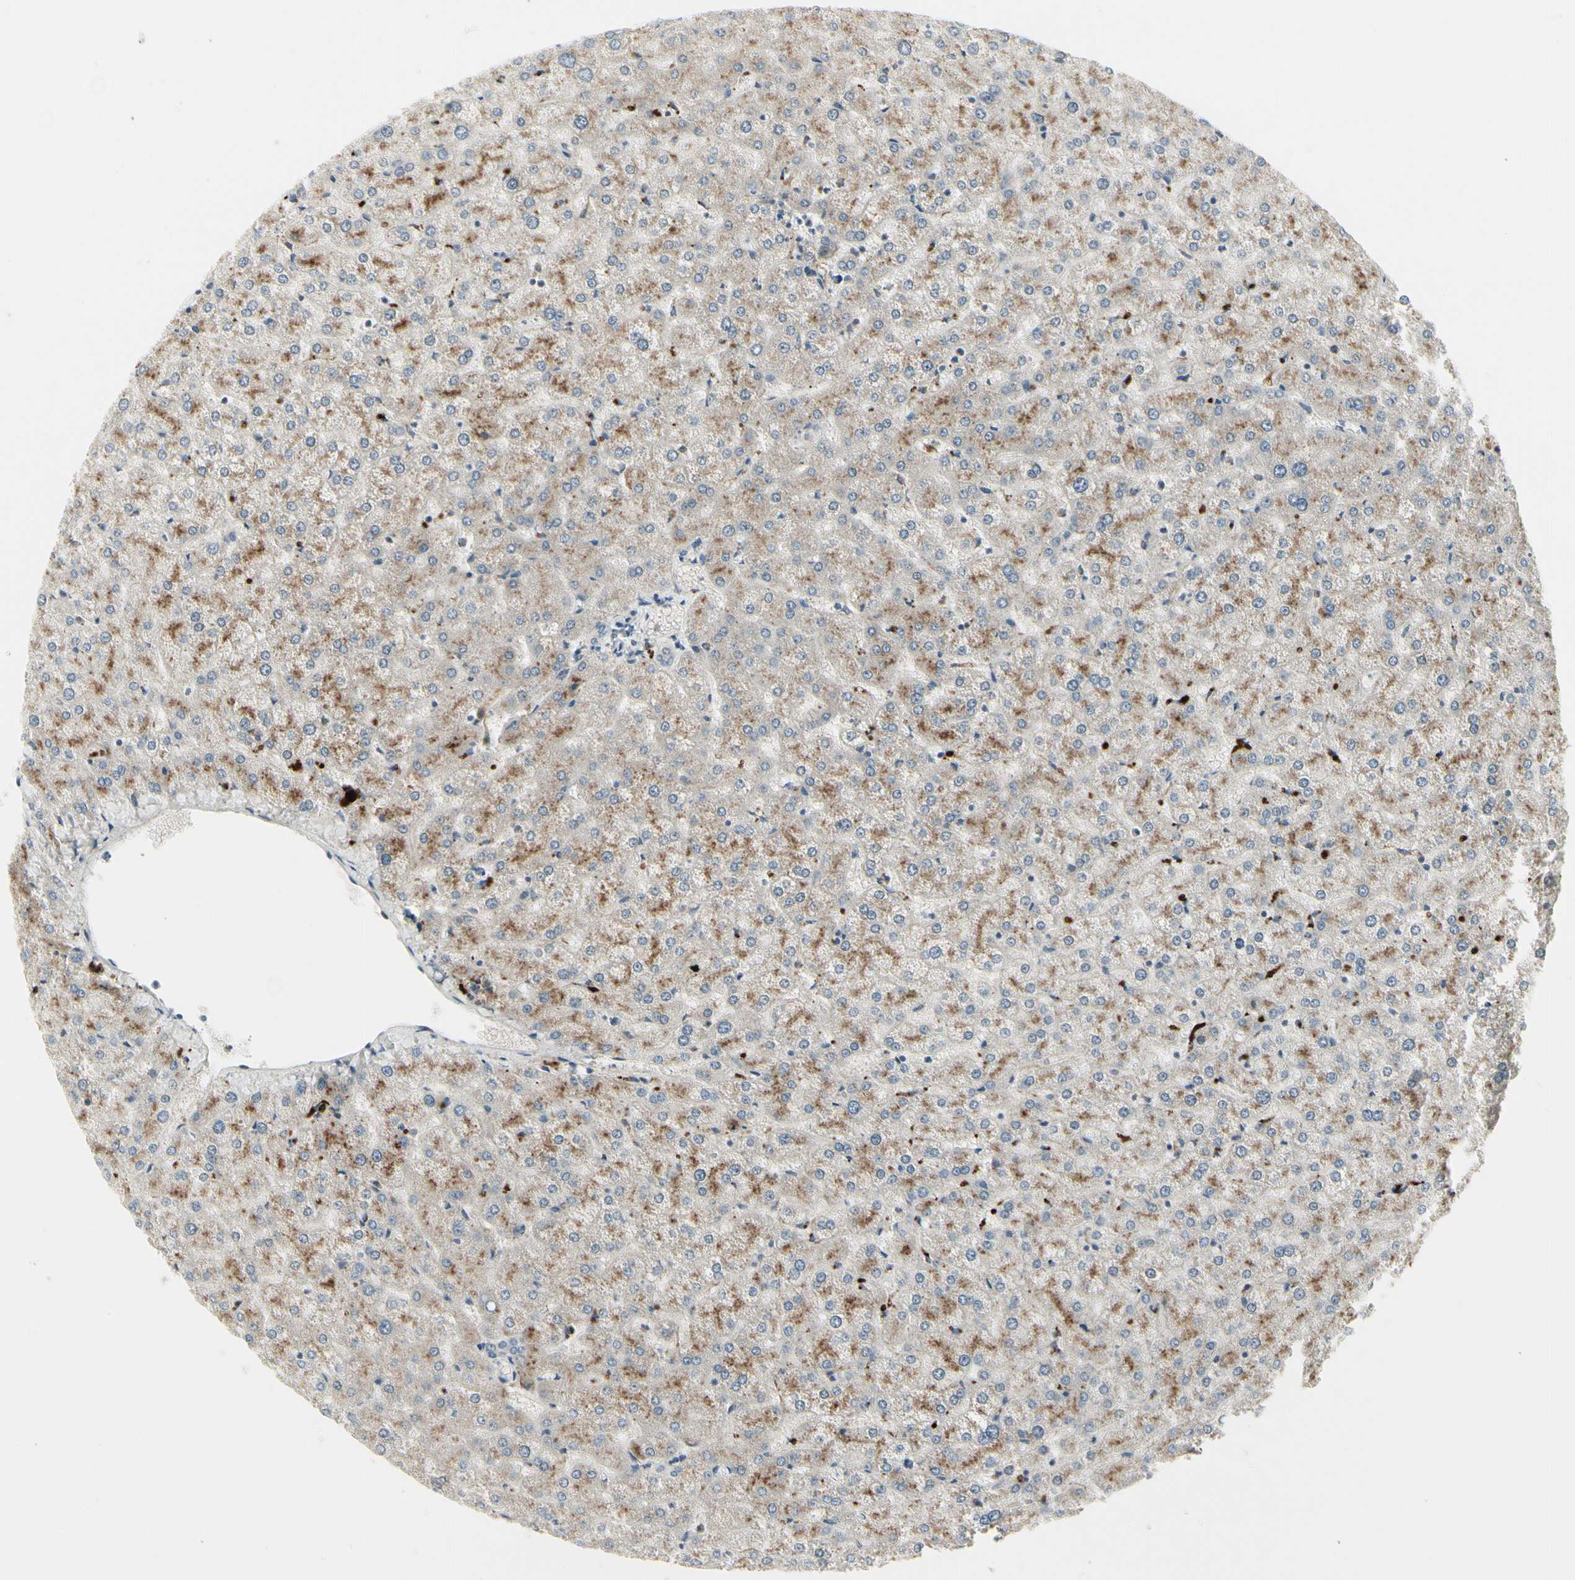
{"staining": {"intensity": "negative", "quantity": "none", "location": "none"}, "tissue": "liver", "cell_type": "Cholangiocytes", "image_type": "normal", "snomed": [{"axis": "morphology", "description": "Normal tissue, NOS"}, {"axis": "topography", "description": "Liver"}], "caption": "High power microscopy micrograph of an immunohistochemistry (IHC) micrograph of normal liver, revealing no significant positivity in cholangiocytes. The staining is performed using DAB (3,3'-diaminobenzidine) brown chromogen with nuclei counter-stained in using hematoxylin.", "gene": "GRN", "patient": {"sex": "female", "age": 32}}